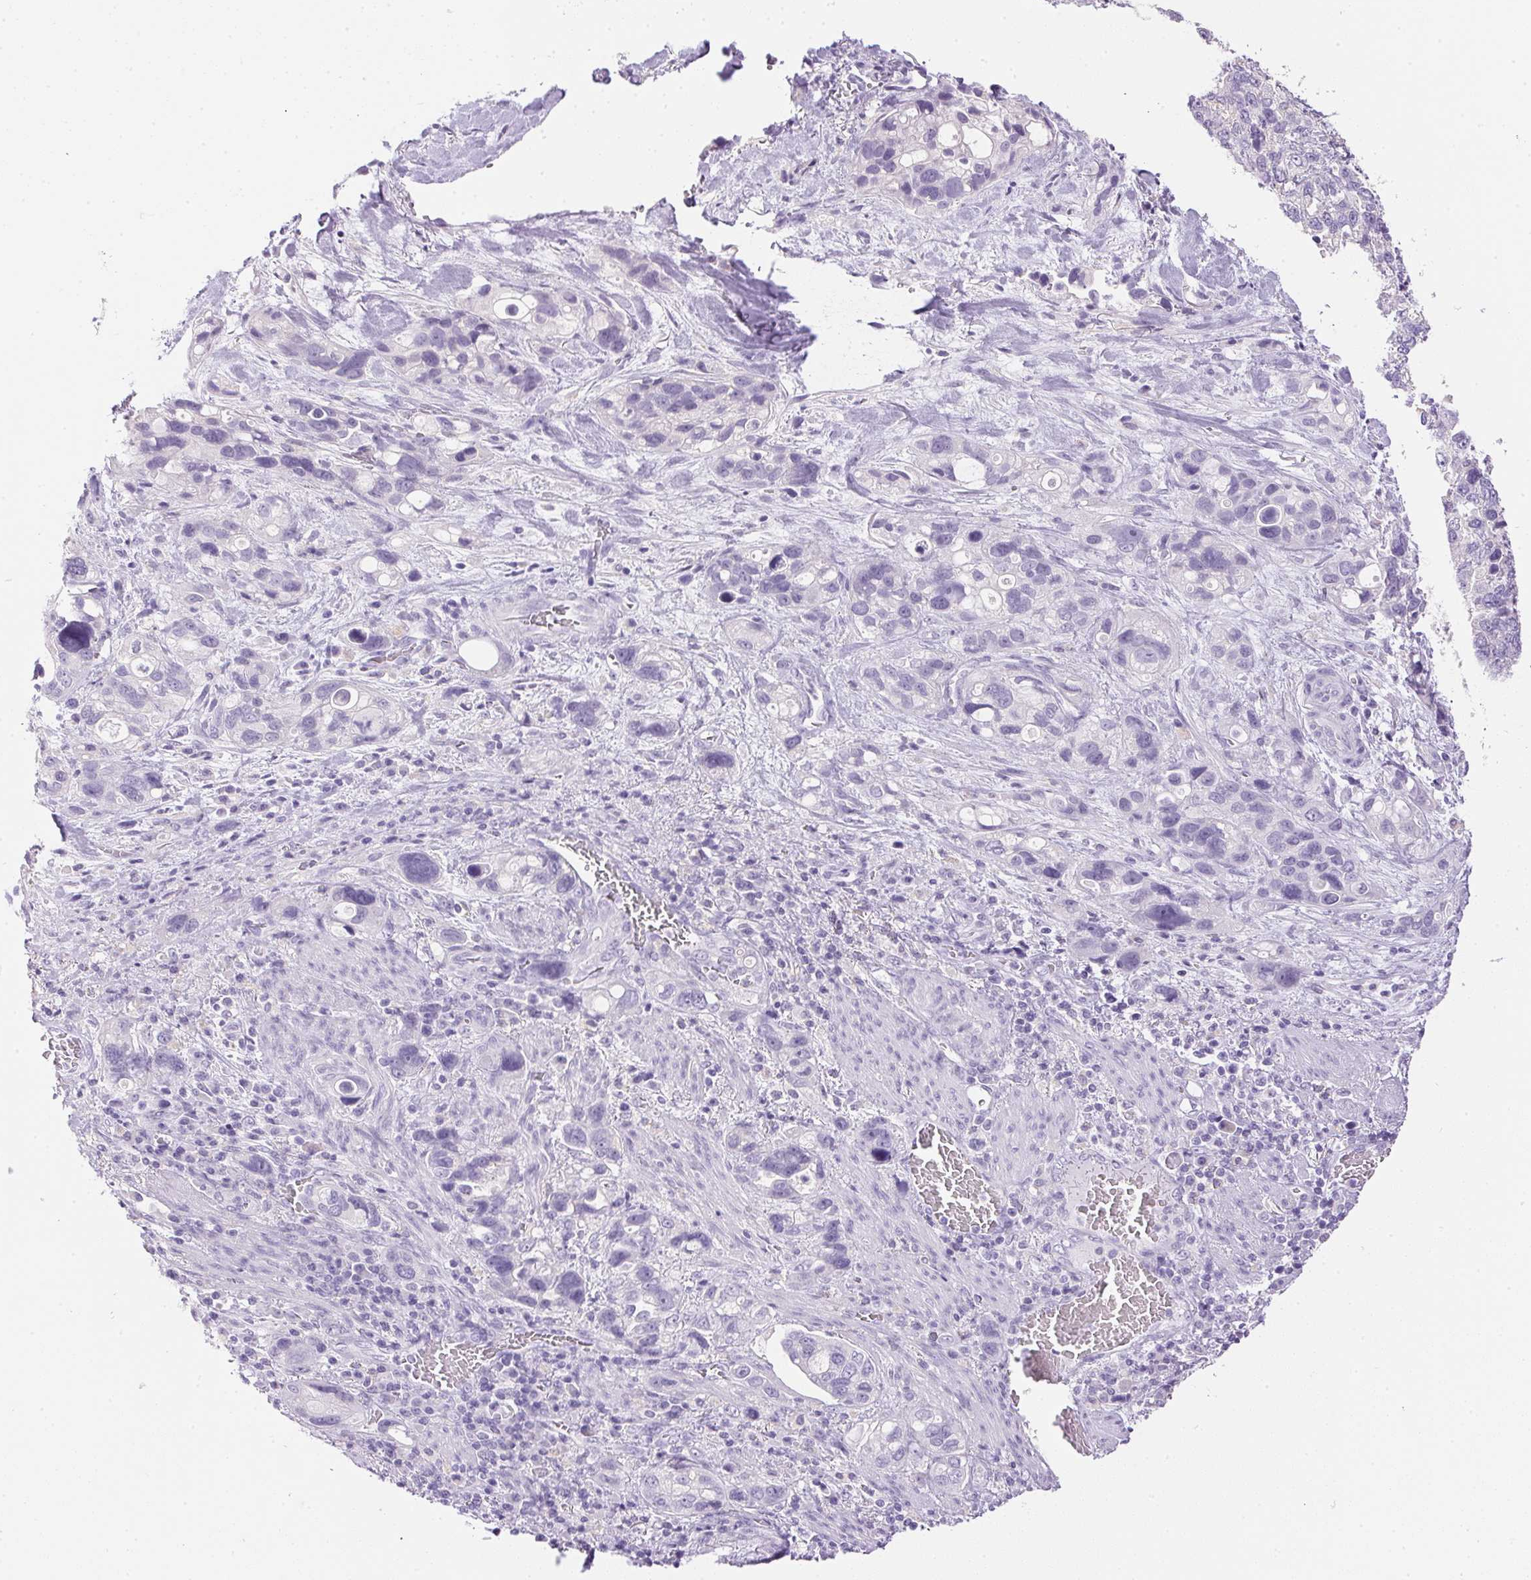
{"staining": {"intensity": "negative", "quantity": "none", "location": "none"}, "tissue": "stomach cancer", "cell_type": "Tumor cells", "image_type": "cancer", "snomed": [{"axis": "morphology", "description": "Adenocarcinoma, NOS"}, {"axis": "topography", "description": "Stomach, upper"}], "caption": "DAB immunohistochemical staining of stomach adenocarcinoma reveals no significant positivity in tumor cells.", "gene": "ATP6V1G3", "patient": {"sex": "female", "age": 81}}